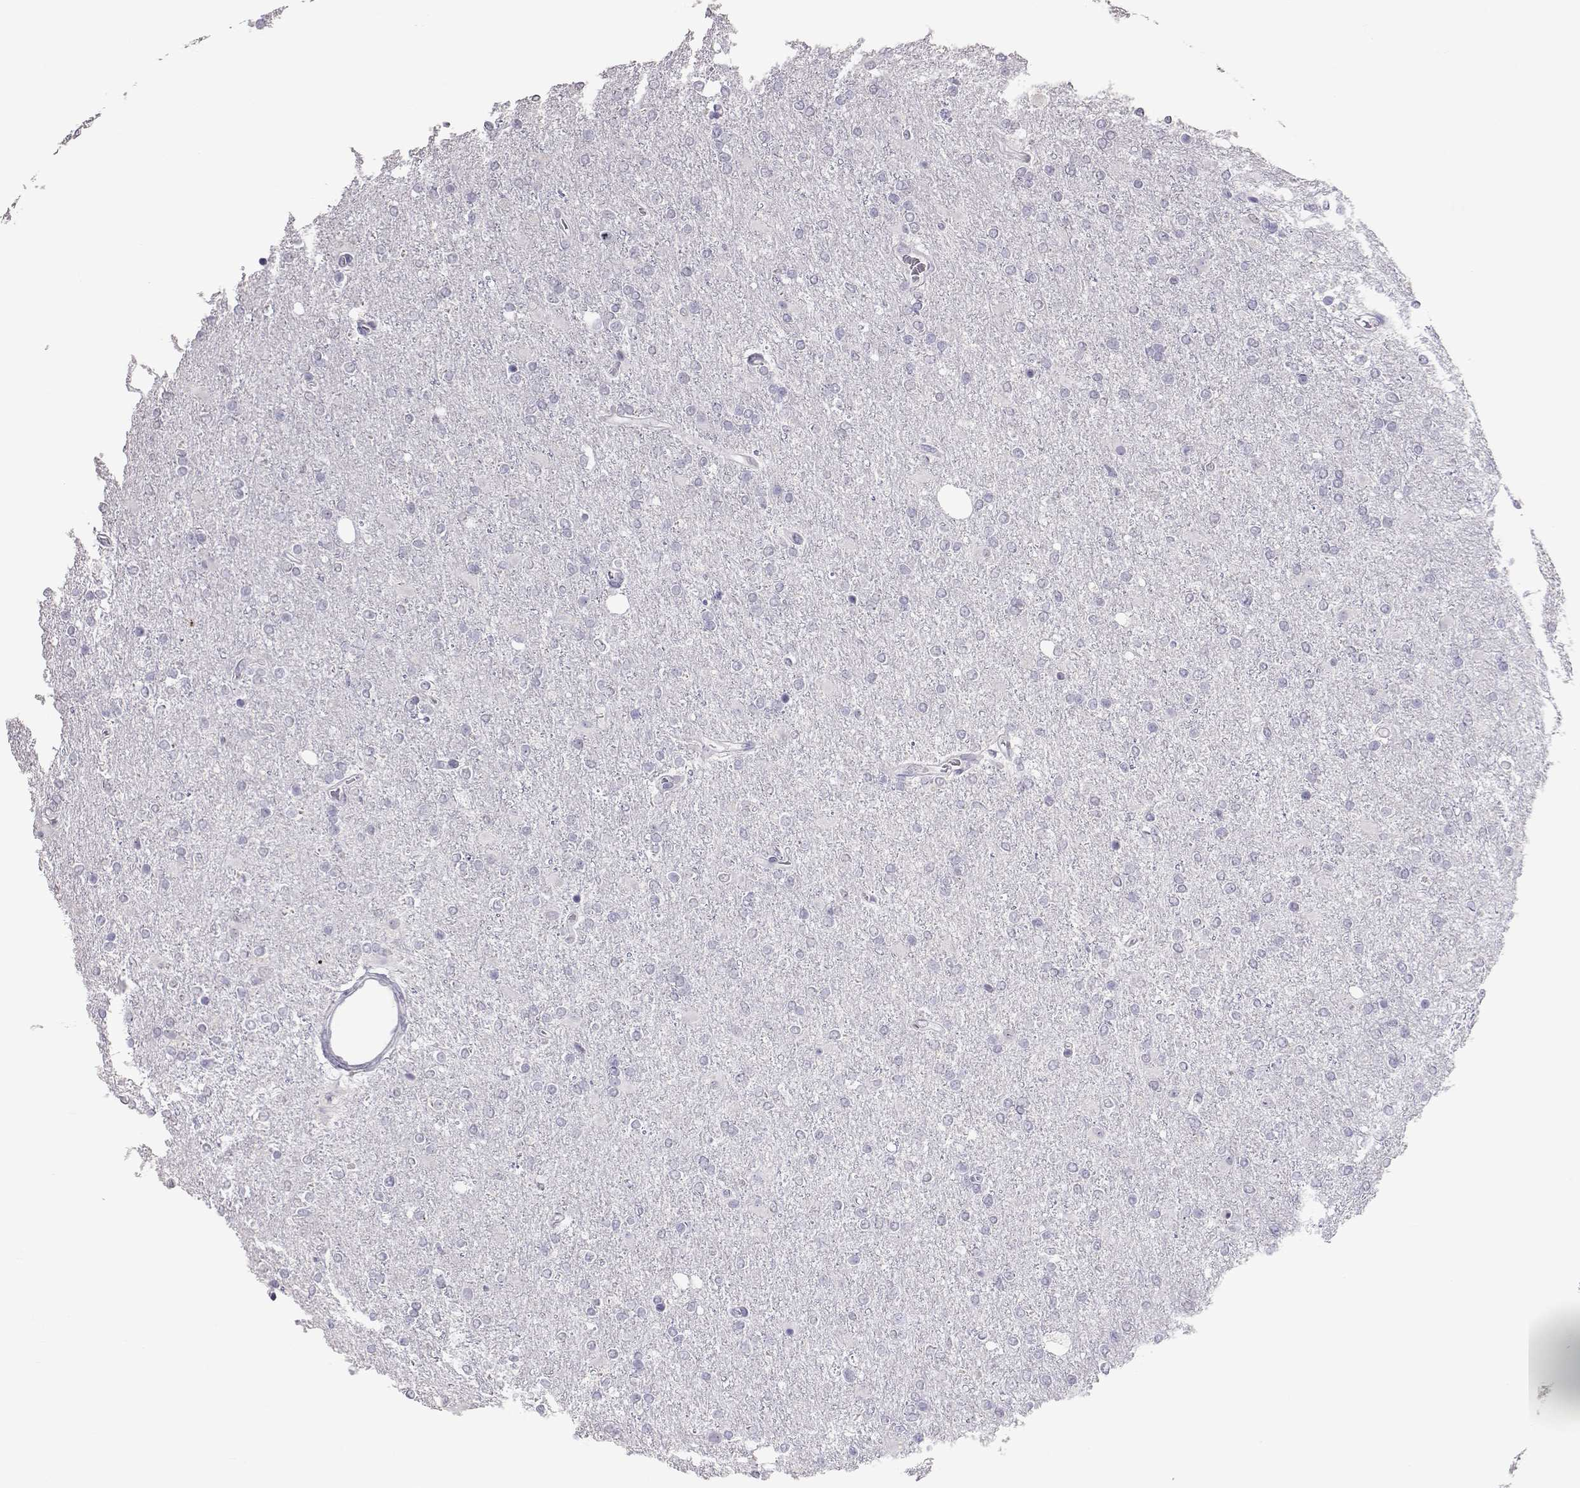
{"staining": {"intensity": "negative", "quantity": "none", "location": "none"}, "tissue": "glioma", "cell_type": "Tumor cells", "image_type": "cancer", "snomed": [{"axis": "morphology", "description": "Glioma, malignant, High grade"}, {"axis": "topography", "description": "Cerebral cortex"}], "caption": "Human malignant high-grade glioma stained for a protein using immunohistochemistry (IHC) shows no positivity in tumor cells.", "gene": "PMCH", "patient": {"sex": "male", "age": 70}}